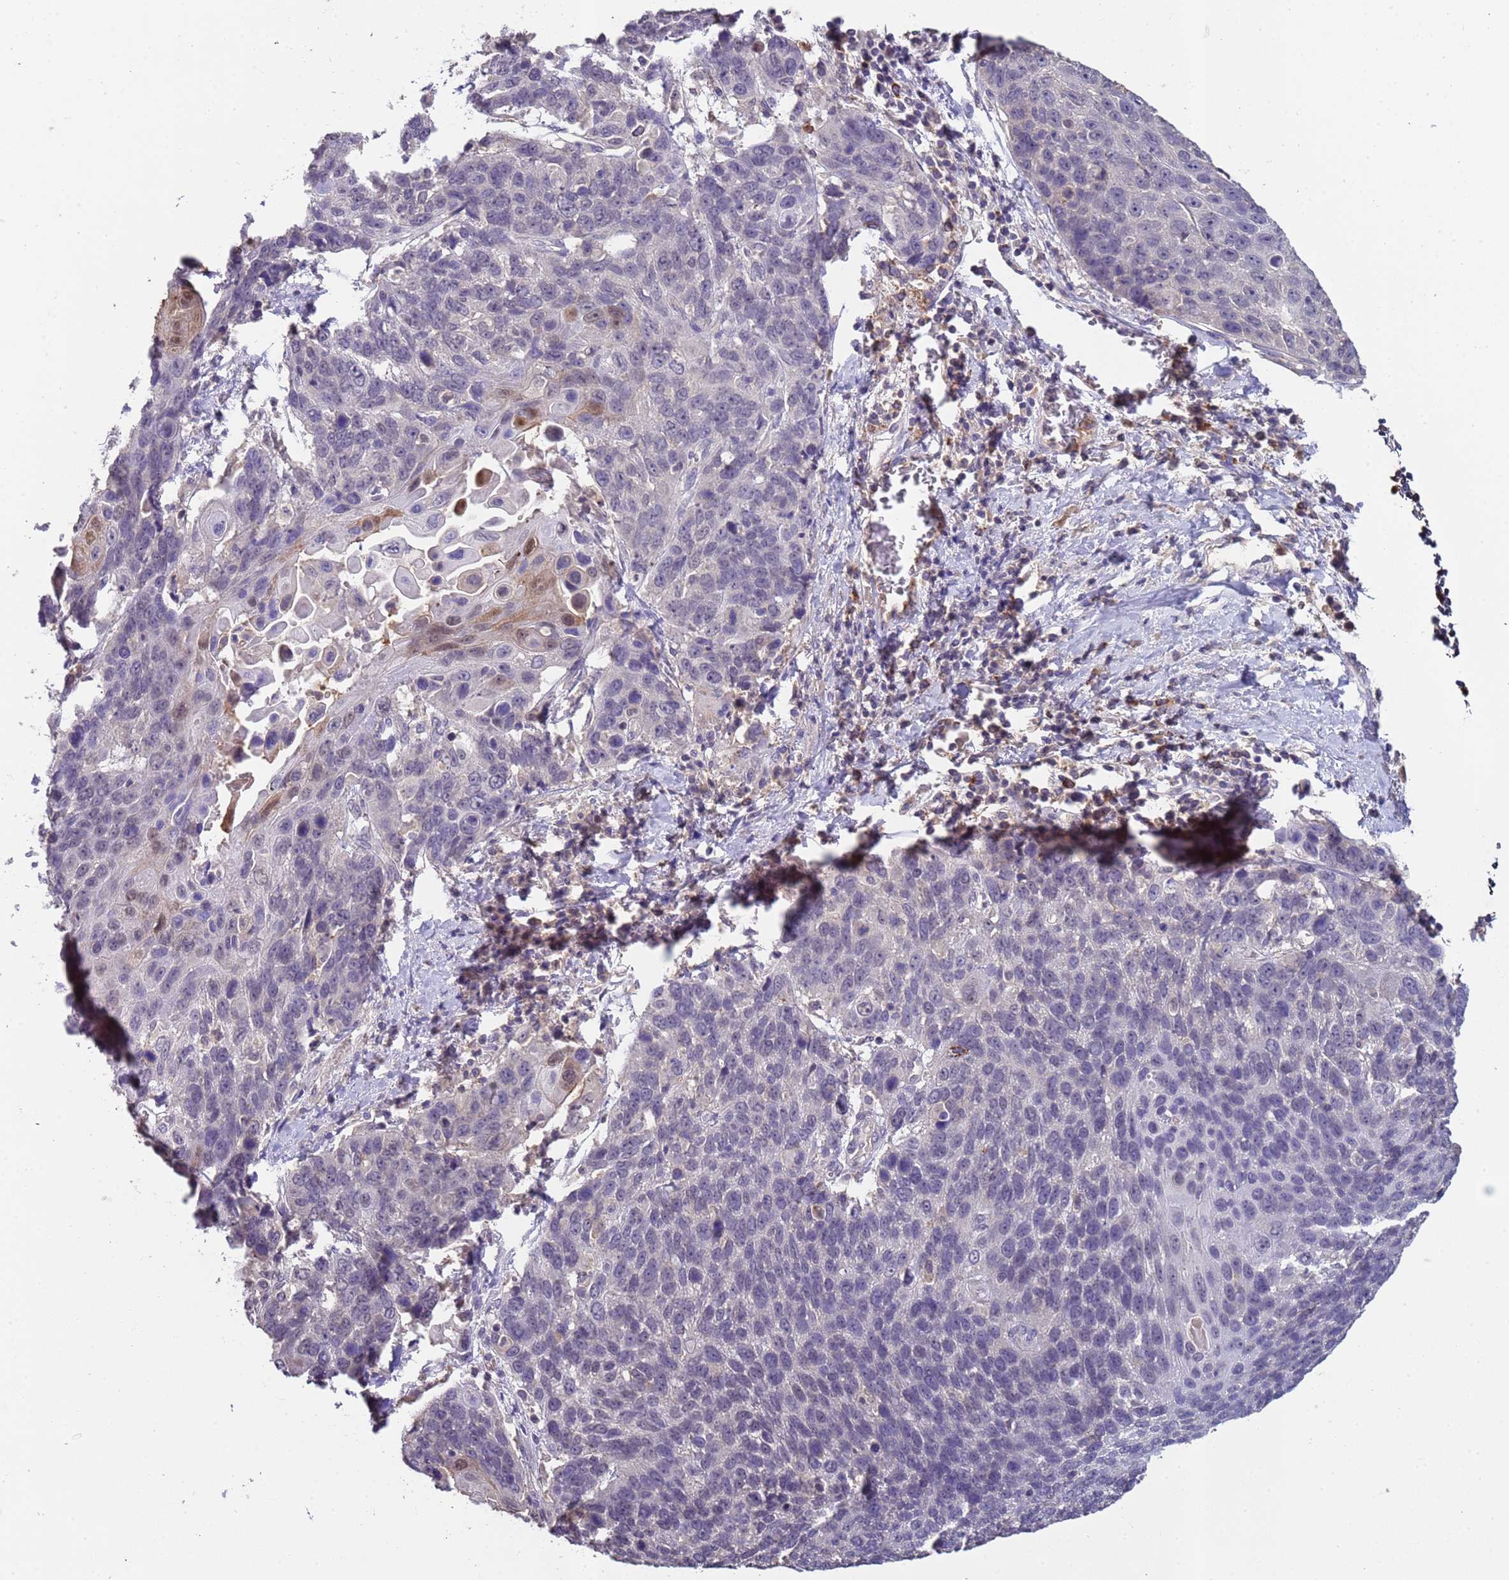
{"staining": {"intensity": "negative", "quantity": "none", "location": "none"}, "tissue": "lung cancer", "cell_type": "Tumor cells", "image_type": "cancer", "snomed": [{"axis": "morphology", "description": "Squamous cell carcinoma, NOS"}, {"axis": "topography", "description": "Lung"}], "caption": "Immunohistochemistry micrograph of human lung squamous cell carcinoma stained for a protein (brown), which displays no staining in tumor cells.", "gene": "ZNF248", "patient": {"sex": "male", "age": 66}}